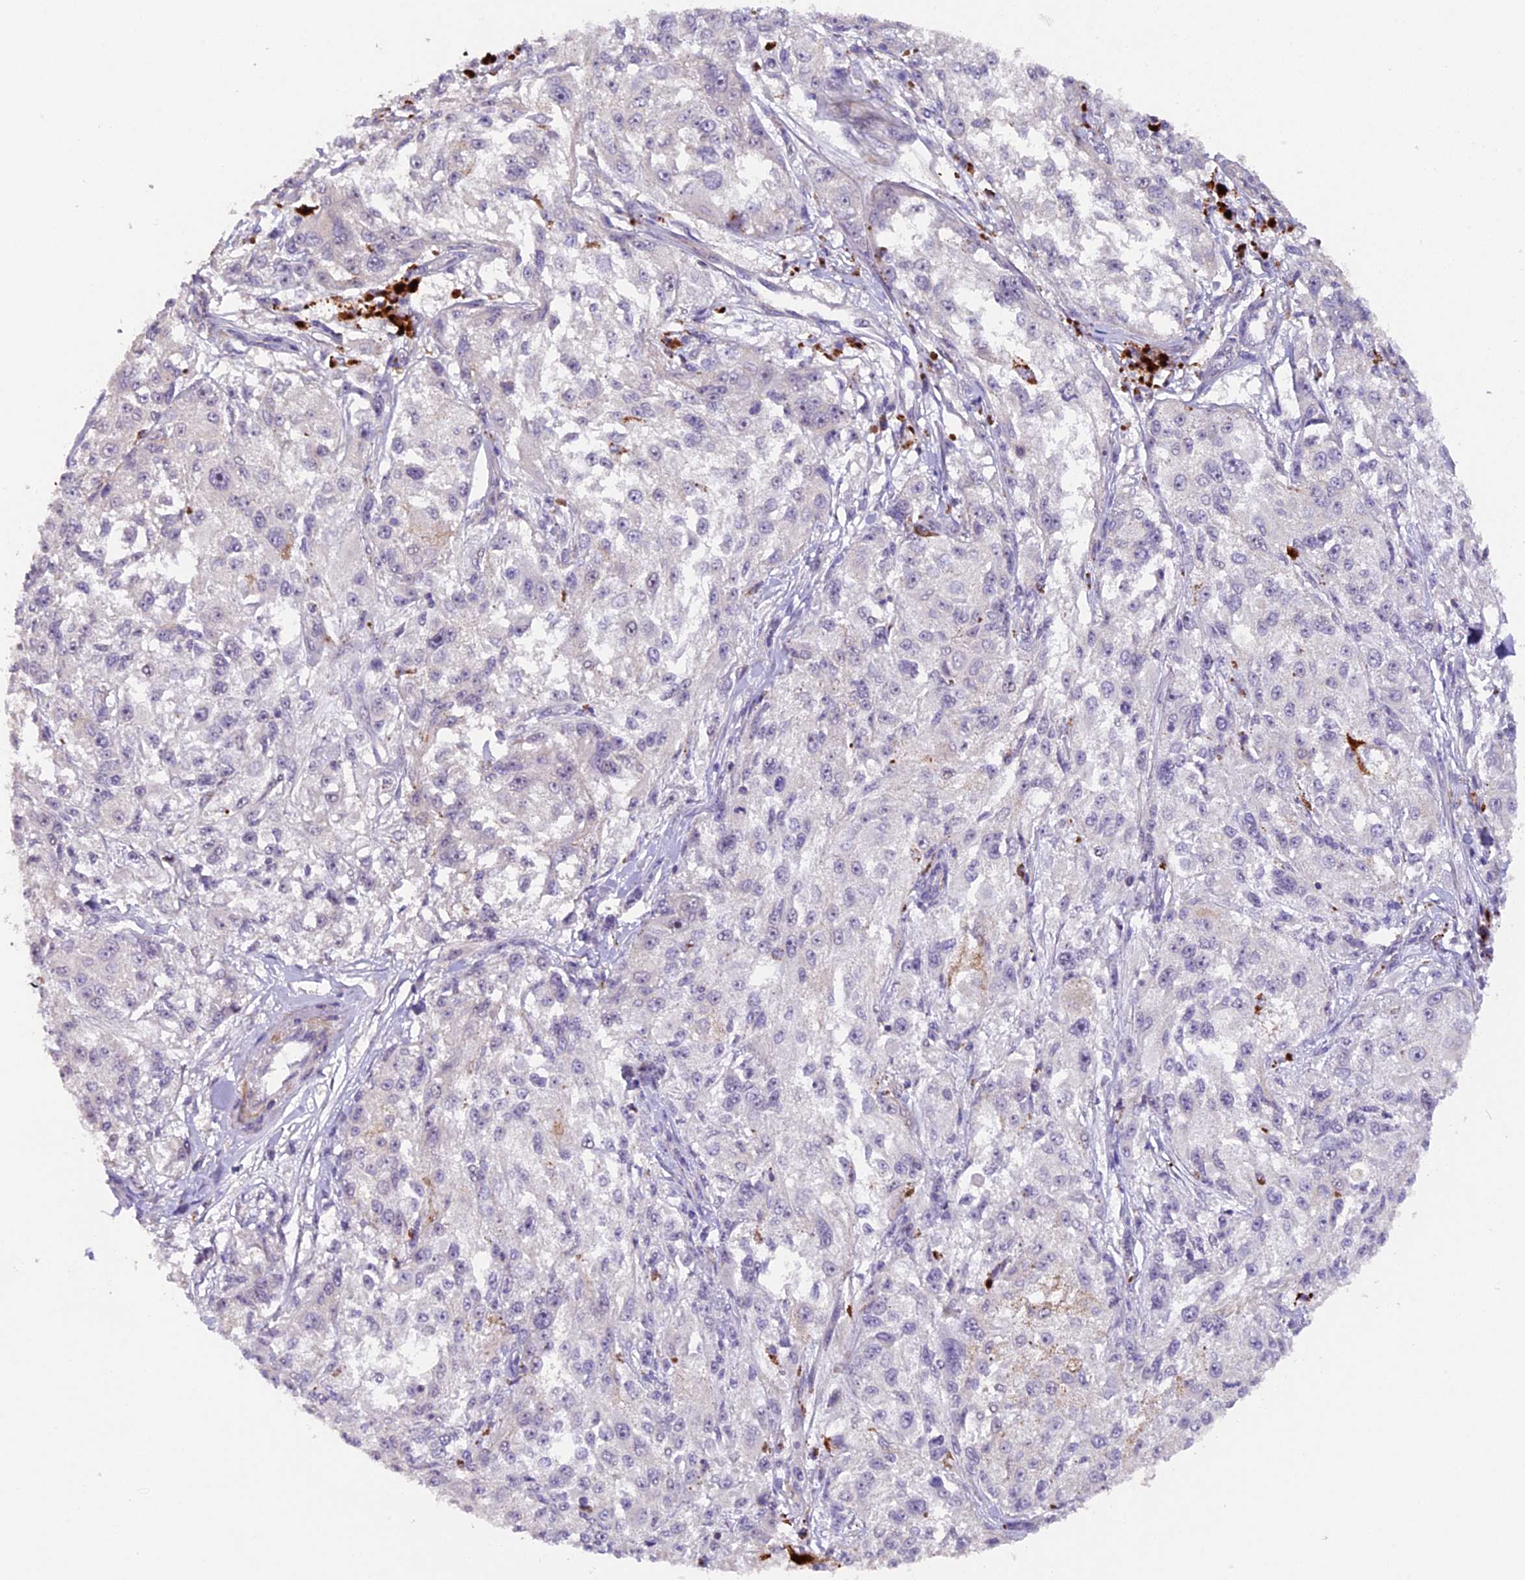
{"staining": {"intensity": "negative", "quantity": "none", "location": "none"}, "tissue": "melanoma", "cell_type": "Tumor cells", "image_type": "cancer", "snomed": [{"axis": "morphology", "description": "Necrosis, NOS"}, {"axis": "morphology", "description": "Malignant melanoma, NOS"}, {"axis": "topography", "description": "Skin"}], "caption": "This is a photomicrograph of immunohistochemistry staining of melanoma, which shows no expression in tumor cells. The staining was performed using DAB (3,3'-diaminobenzidine) to visualize the protein expression in brown, while the nuclei were stained in blue with hematoxylin (Magnification: 20x).", "gene": "GNB5", "patient": {"sex": "female", "age": 87}}